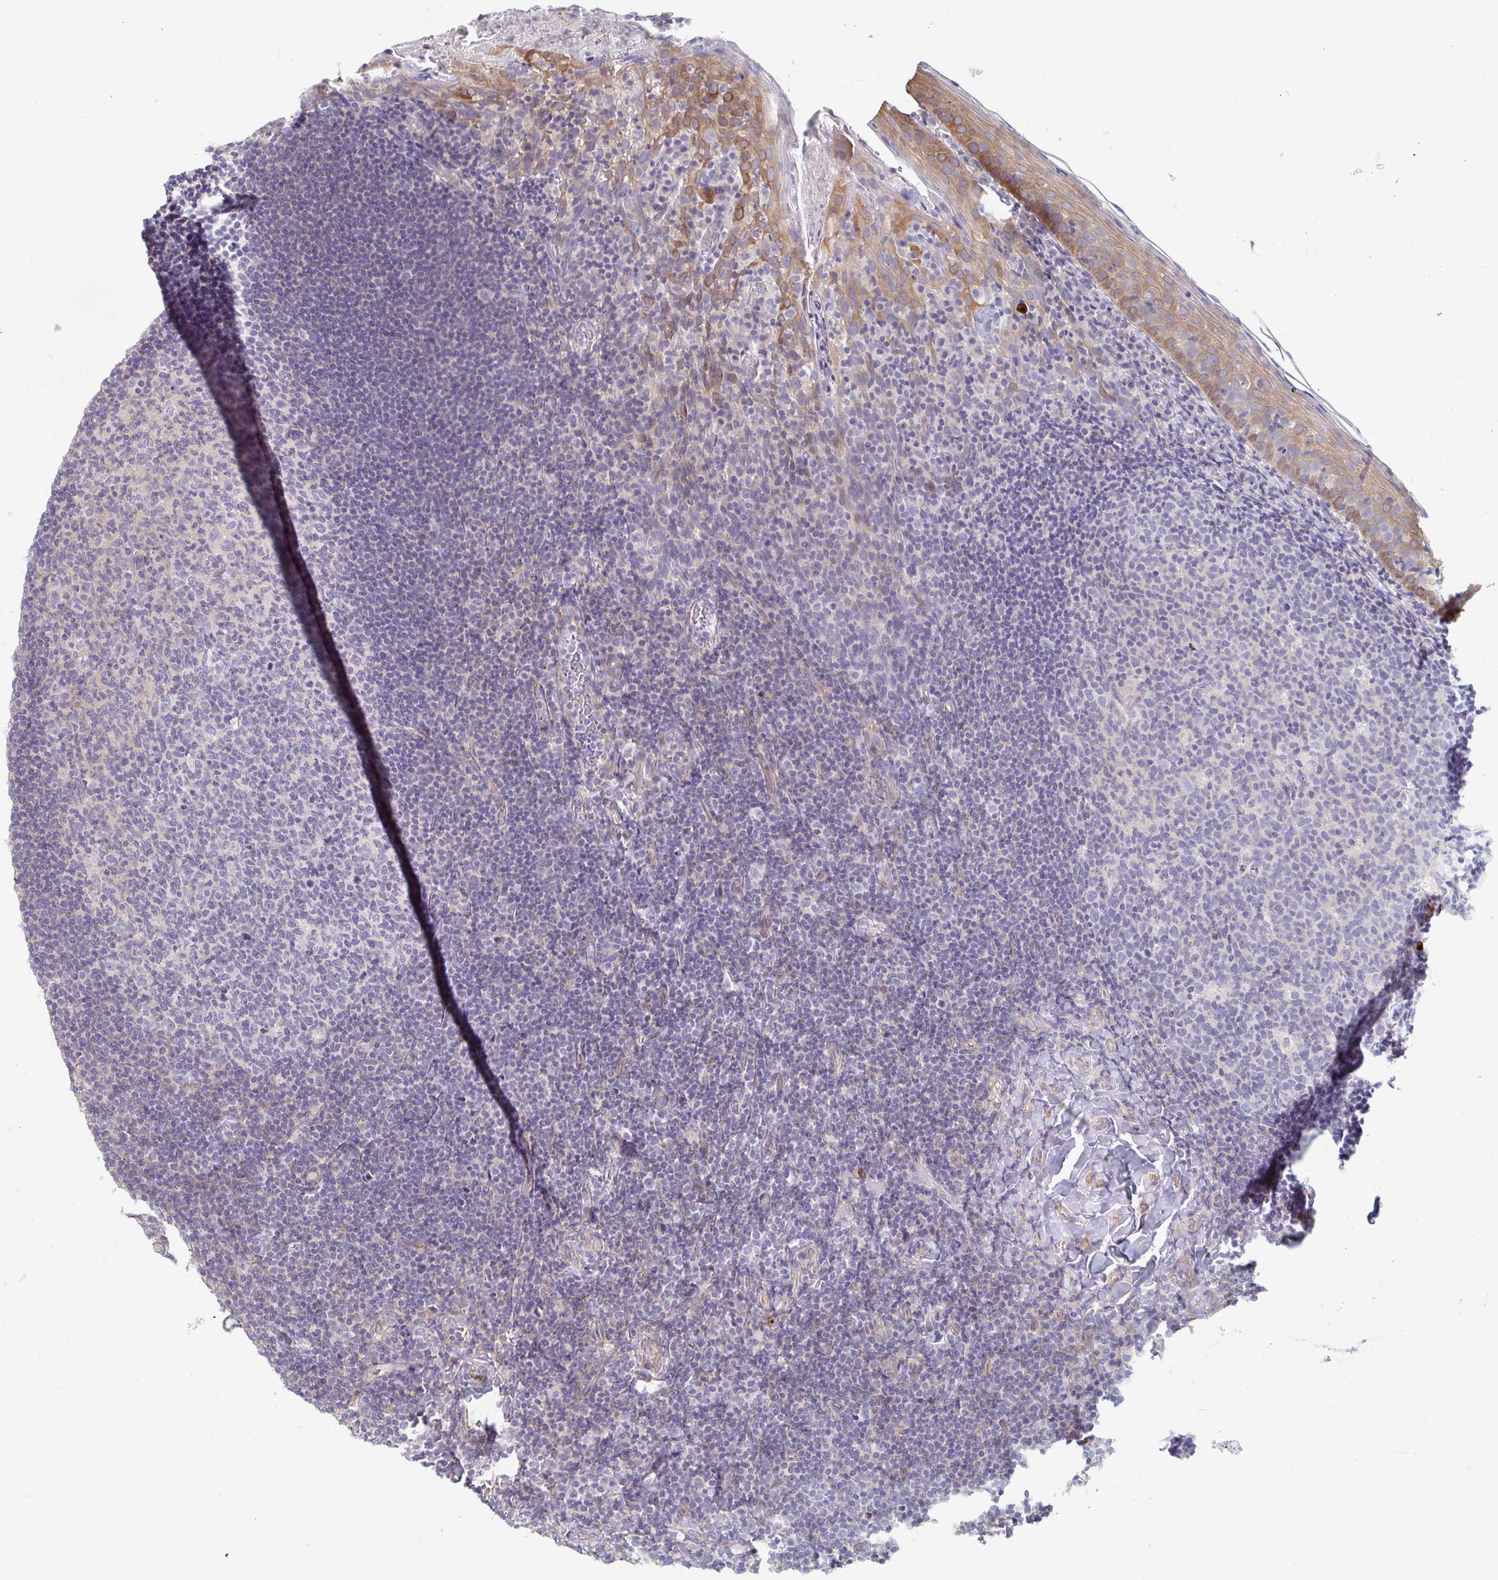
{"staining": {"intensity": "negative", "quantity": "none", "location": "none"}, "tissue": "tonsil", "cell_type": "Germinal center cells", "image_type": "normal", "snomed": [{"axis": "morphology", "description": "Normal tissue, NOS"}, {"axis": "topography", "description": "Tonsil"}], "caption": "Photomicrograph shows no protein expression in germinal center cells of normal tonsil. (IHC, brightfield microscopy, high magnification).", "gene": "MYLK2", "patient": {"sex": "female", "age": 10}}